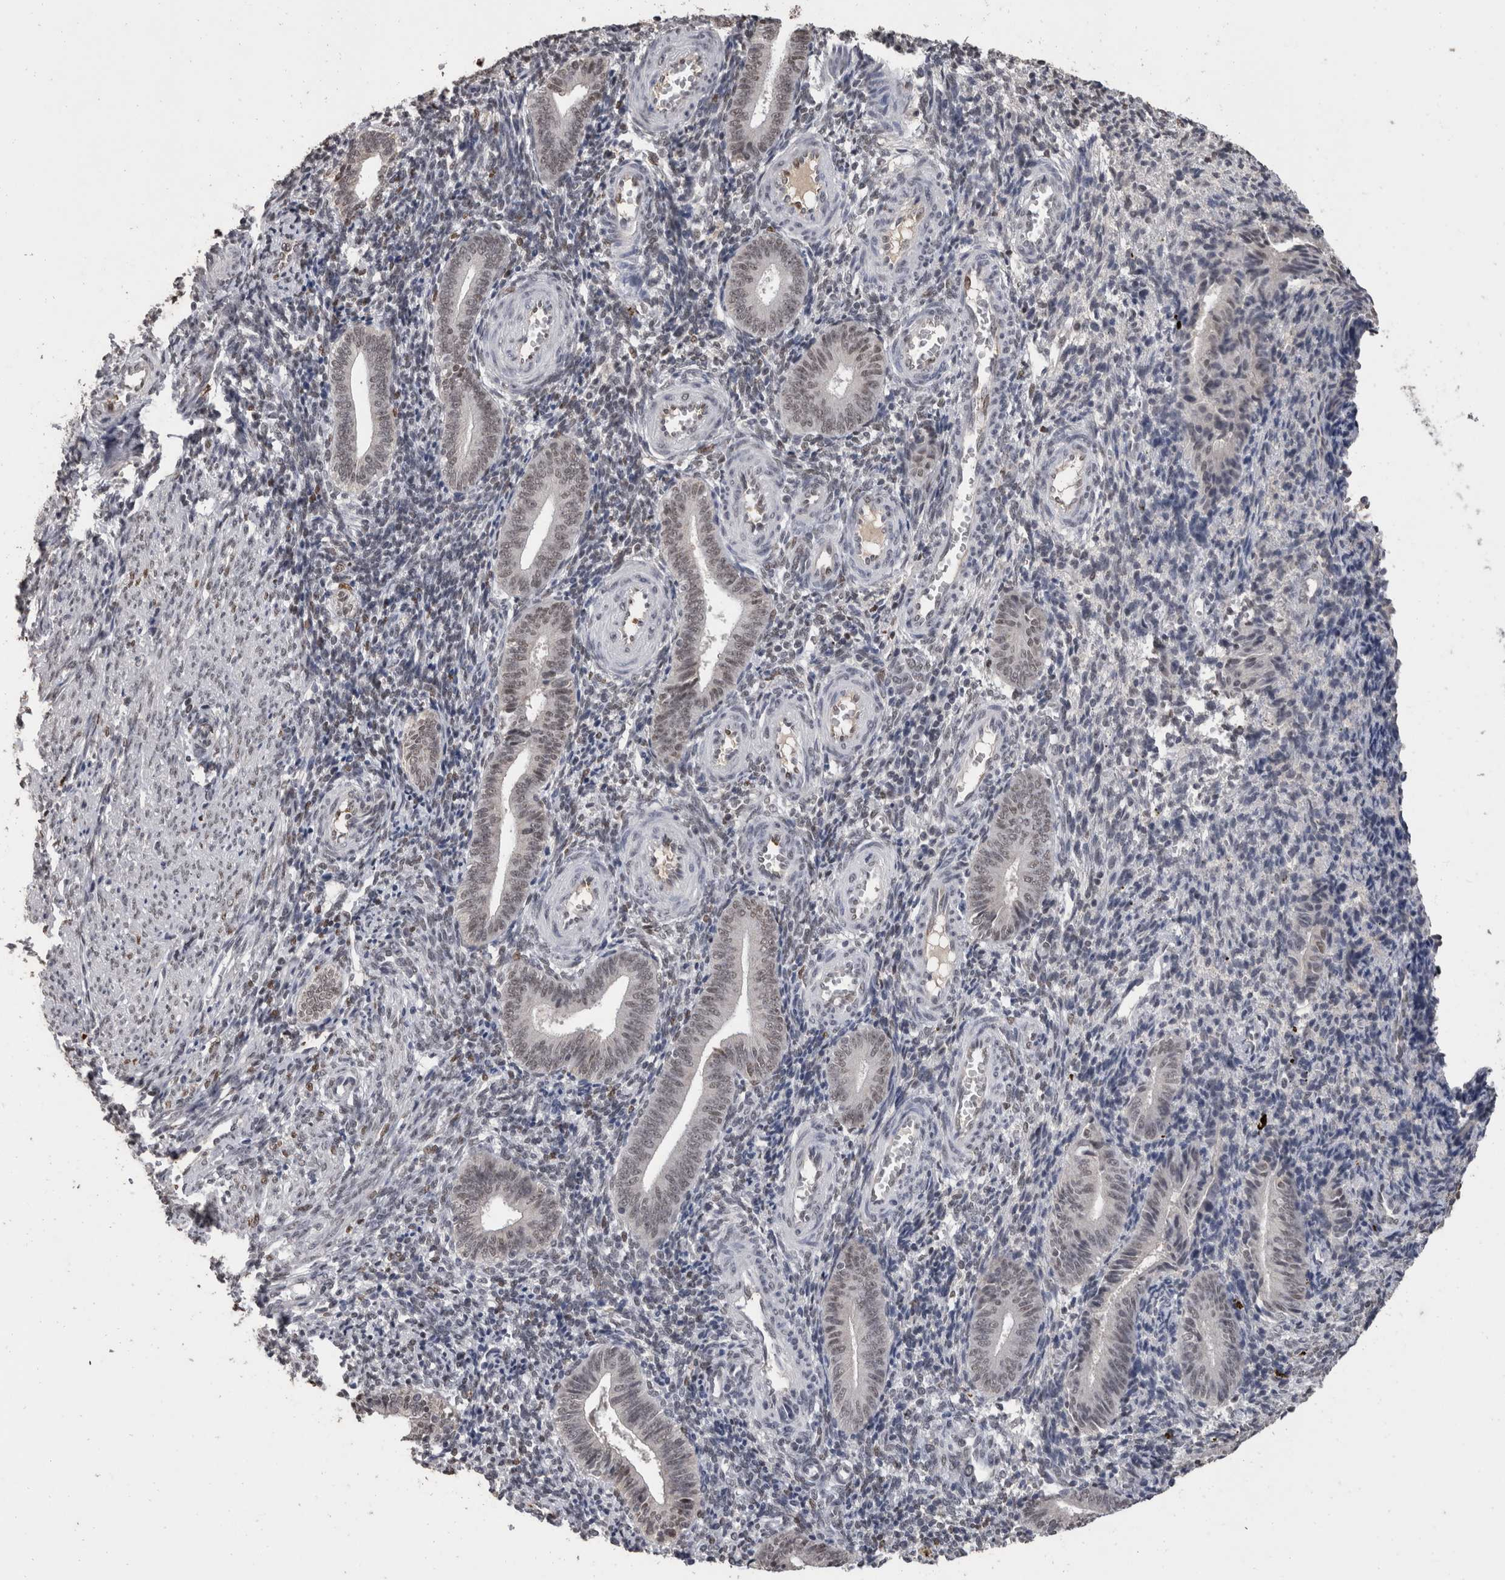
{"staining": {"intensity": "weak", "quantity": "<25%", "location": "nuclear"}, "tissue": "endometrium", "cell_type": "Cells in endometrial stroma", "image_type": "normal", "snomed": [{"axis": "morphology", "description": "Normal tissue, NOS"}, {"axis": "topography", "description": "Uterus"}, {"axis": "topography", "description": "Endometrium"}], "caption": "Immunohistochemical staining of normal endometrium exhibits no significant positivity in cells in endometrial stroma.", "gene": "DDX17", "patient": {"sex": "female", "age": 33}}